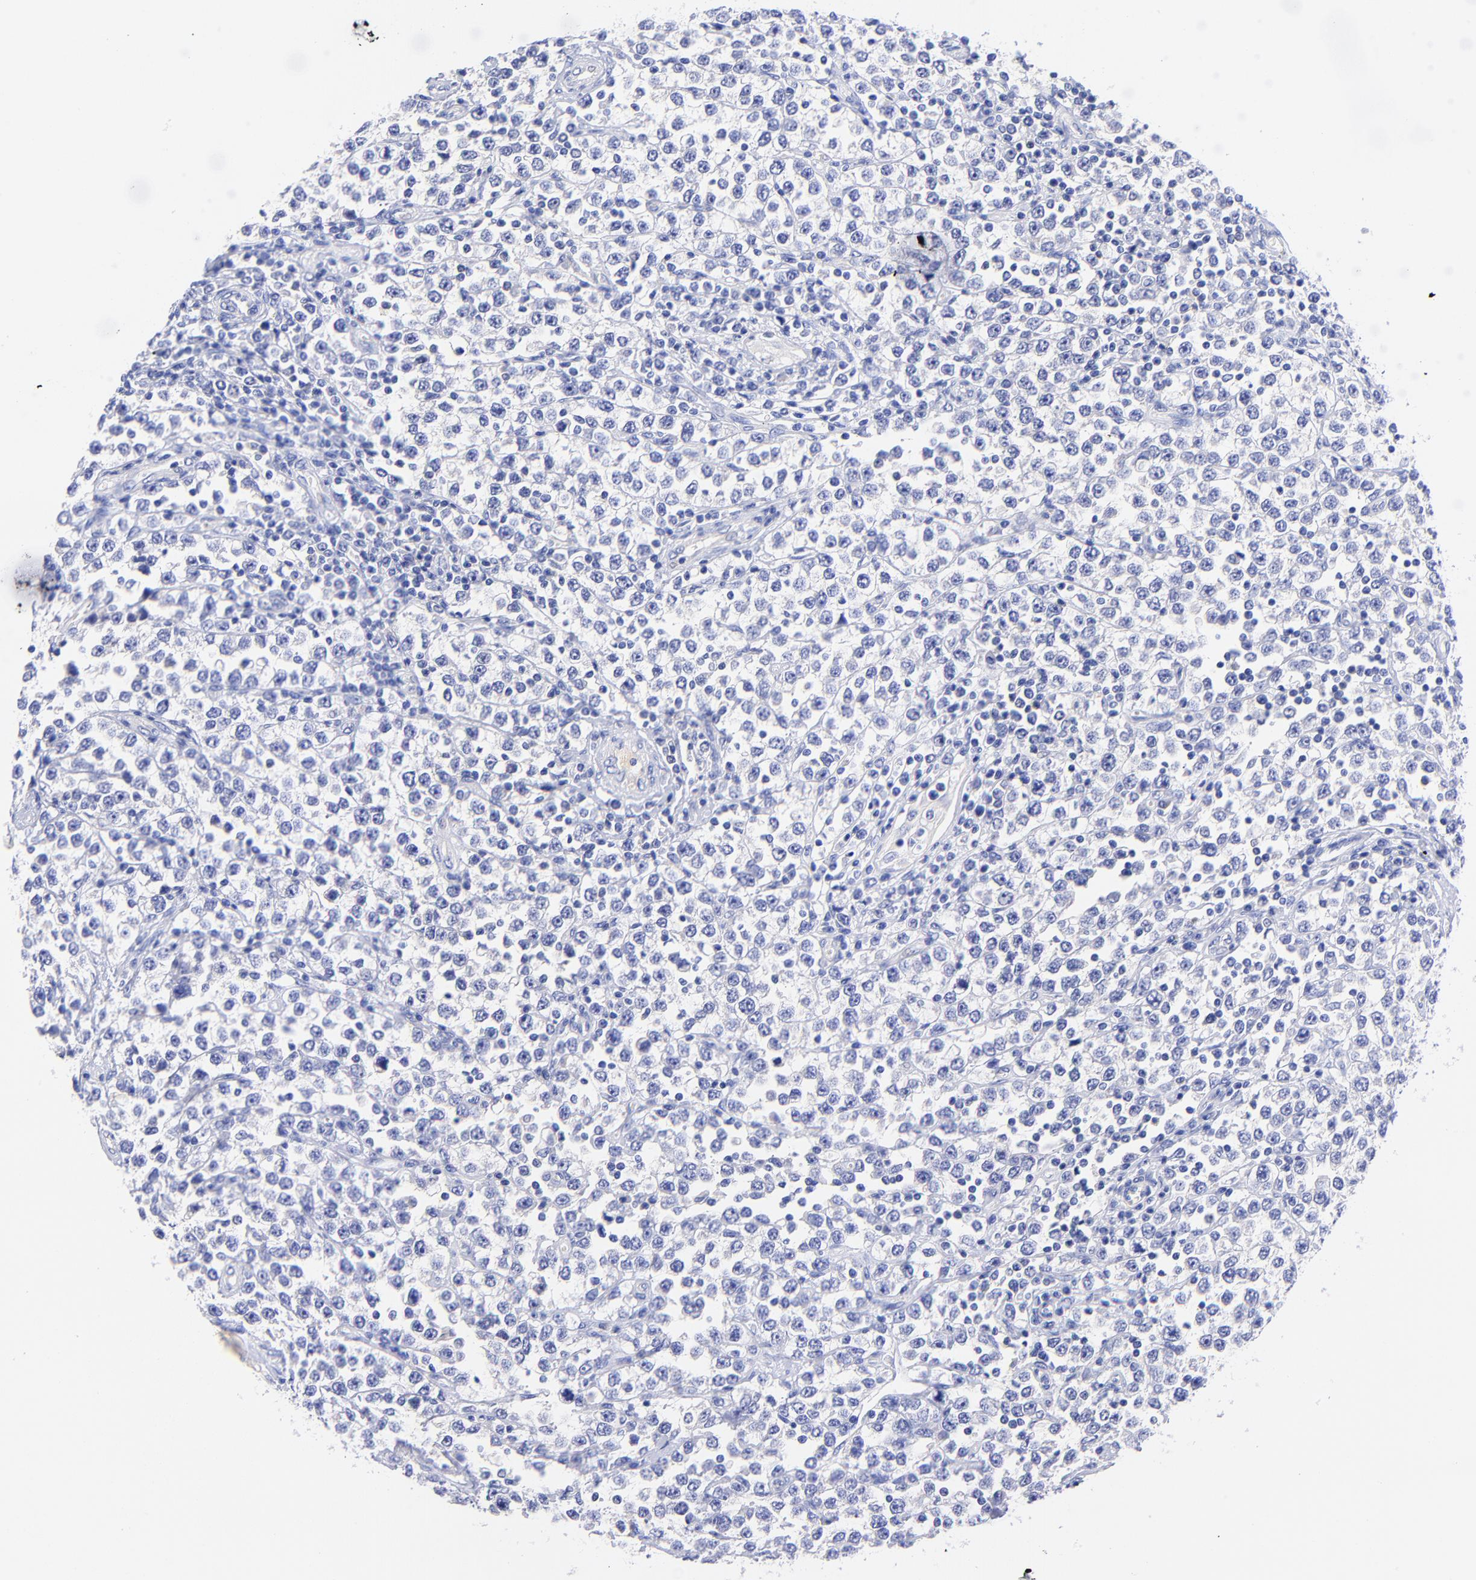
{"staining": {"intensity": "negative", "quantity": "none", "location": "none"}, "tissue": "testis cancer", "cell_type": "Tumor cells", "image_type": "cancer", "snomed": [{"axis": "morphology", "description": "Seminoma, NOS"}, {"axis": "topography", "description": "Testis"}], "caption": "Immunohistochemistry micrograph of neoplastic tissue: testis cancer stained with DAB (3,3'-diaminobenzidine) reveals no significant protein expression in tumor cells. Brightfield microscopy of immunohistochemistry (IHC) stained with DAB (brown) and hematoxylin (blue), captured at high magnification.", "gene": "GPHN", "patient": {"sex": "male", "age": 25}}